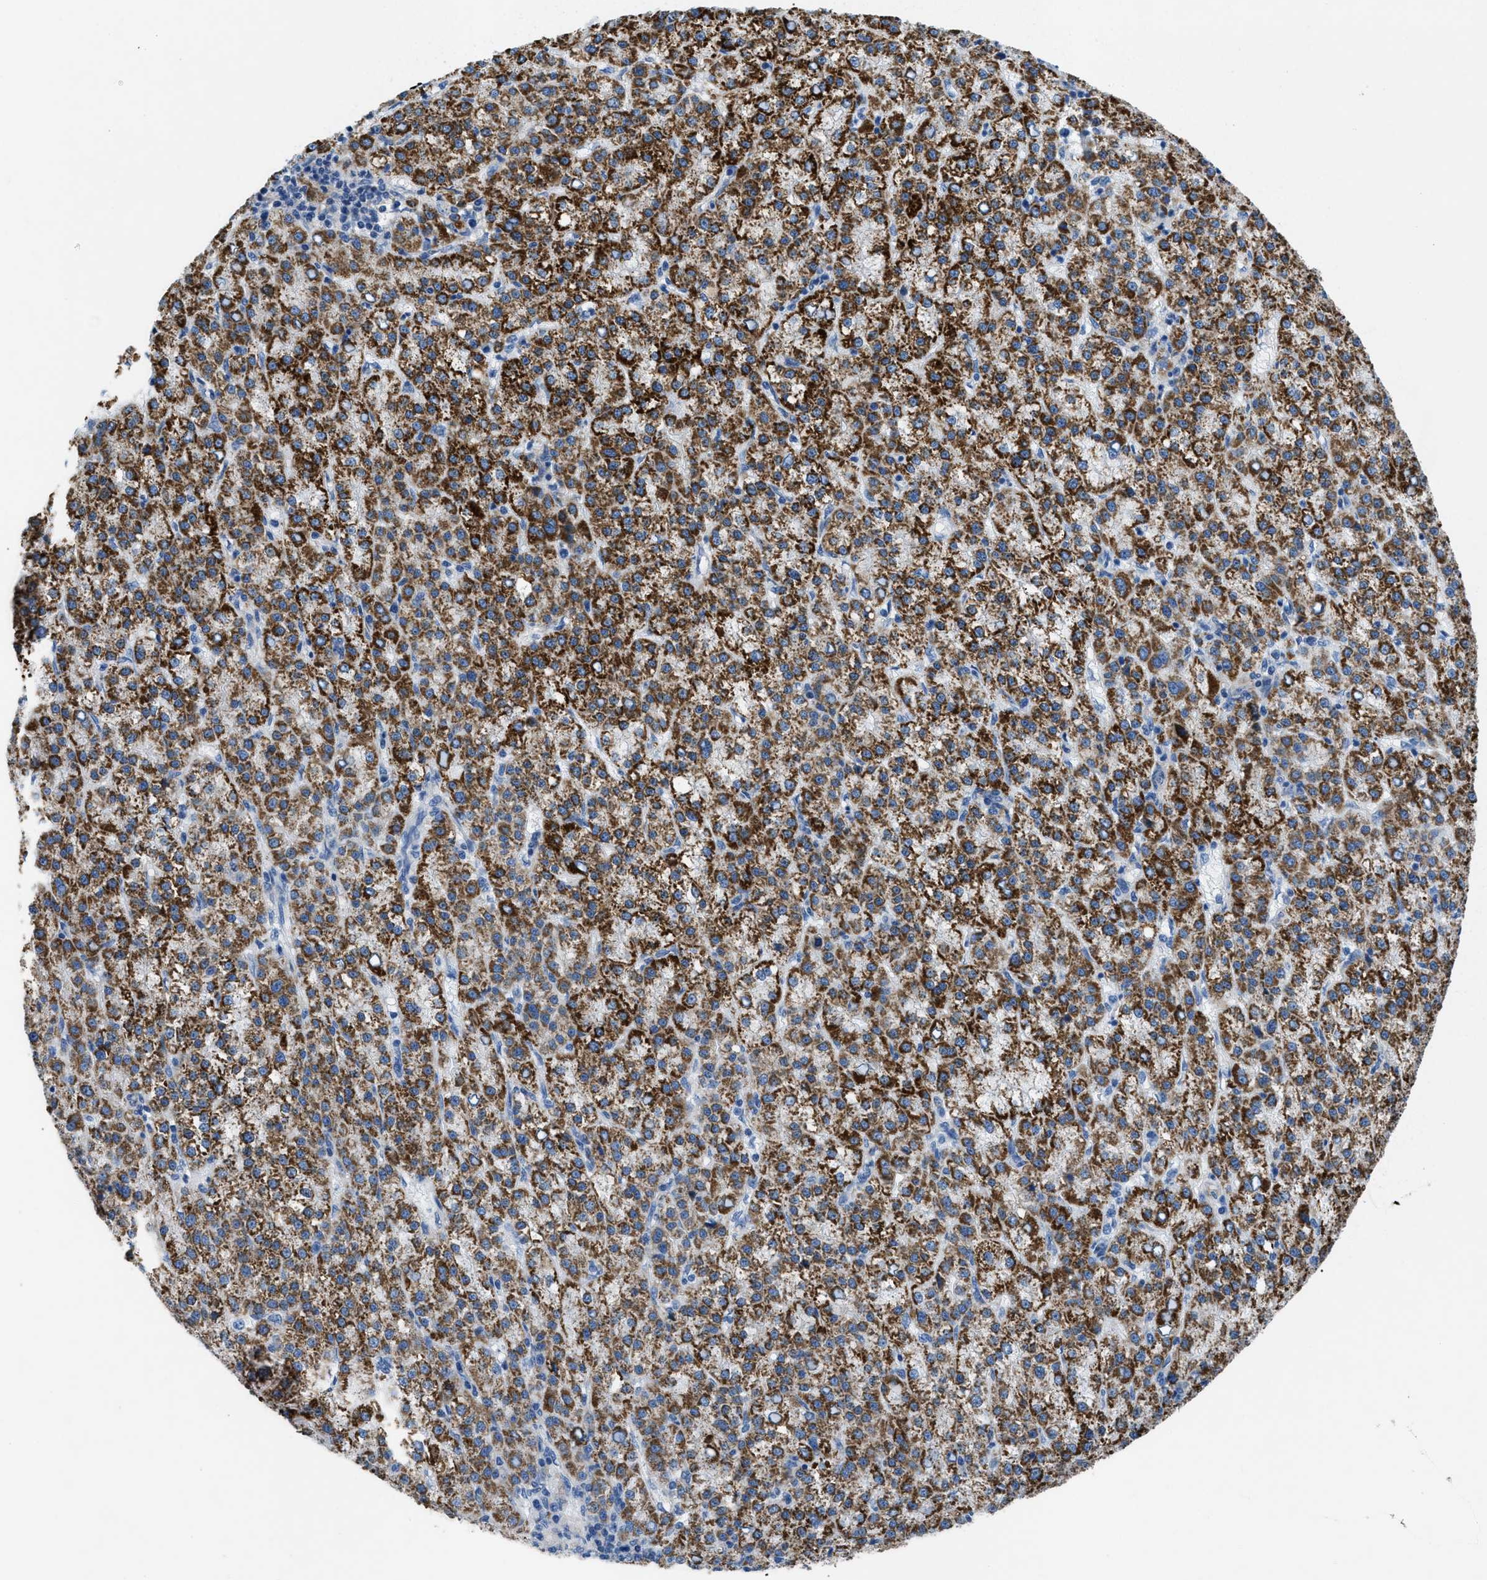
{"staining": {"intensity": "strong", "quantity": ">75%", "location": "cytoplasmic/membranous"}, "tissue": "liver cancer", "cell_type": "Tumor cells", "image_type": "cancer", "snomed": [{"axis": "morphology", "description": "Carcinoma, Hepatocellular, NOS"}, {"axis": "topography", "description": "Liver"}], "caption": "This micrograph demonstrates immunohistochemistry (IHC) staining of human liver cancer, with high strong cytoplasmic/membranous staining in approximately >75% of tumor cells.", "gene": "ILDR1", "patient": {"sex": "female", "age": 58}}